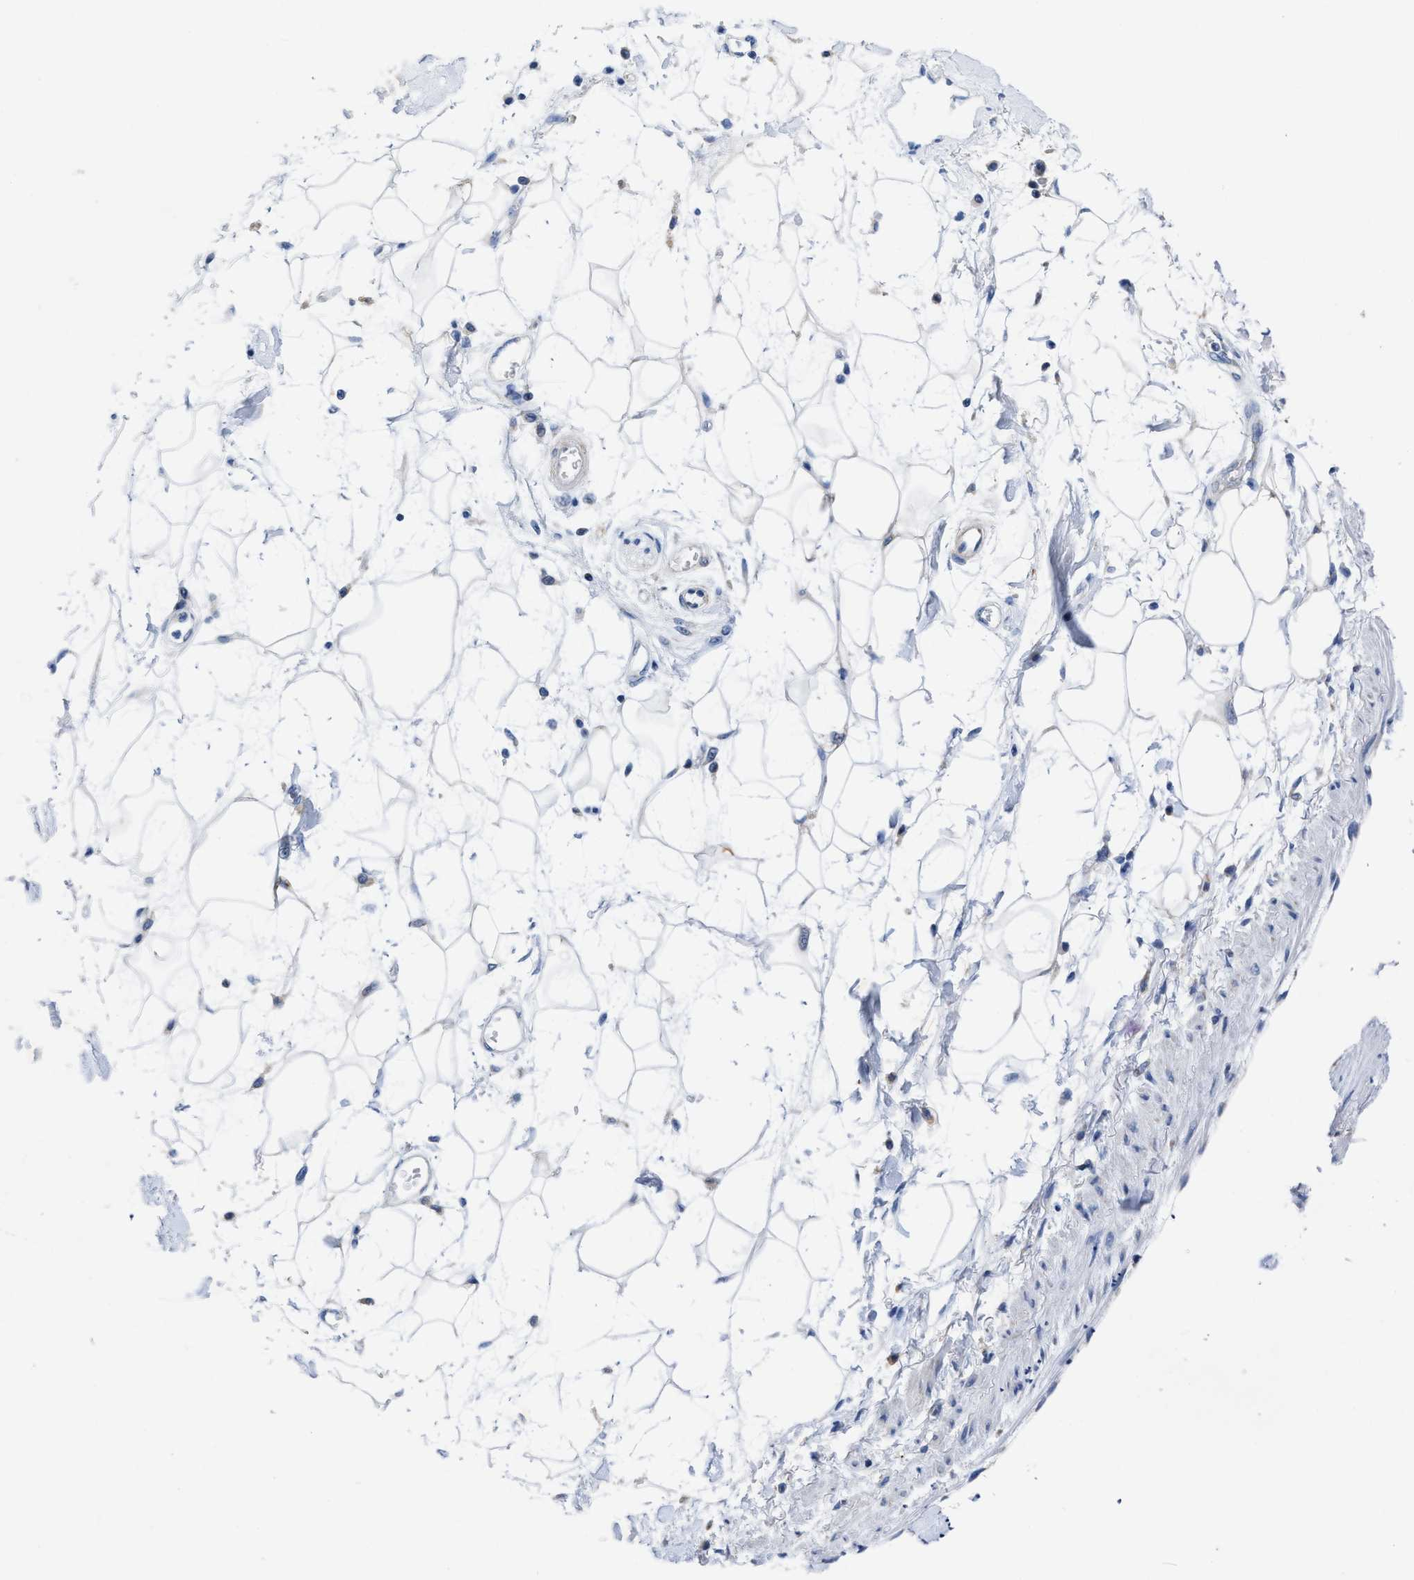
{"staining": {"intensity": "negative", "quantity": "none", "location": "none"}, "tissue": "adipose tissue", "cell_type": "Adipocytes", "image_type": "normal", "snomed": [{"axis": "morphology", "description": "Normal tissue, NOS"}, {"axis": "morphology", "description": "Adenocarcinoma, NOS"}, {"axis": "topography", "description": "Duodenum"}, {"axis": "topography", "description": "Peripheral nerve tissue"}], "caption": "There is no significant positivity in adipocytes of adipose tissue. (Brightfield microscopy of DAB (3,3'-diaminobenzidine) immunohistochemistry at high magnification).", "gene": "TBRG4", "patient": {"sex": "female", "age": 60}}